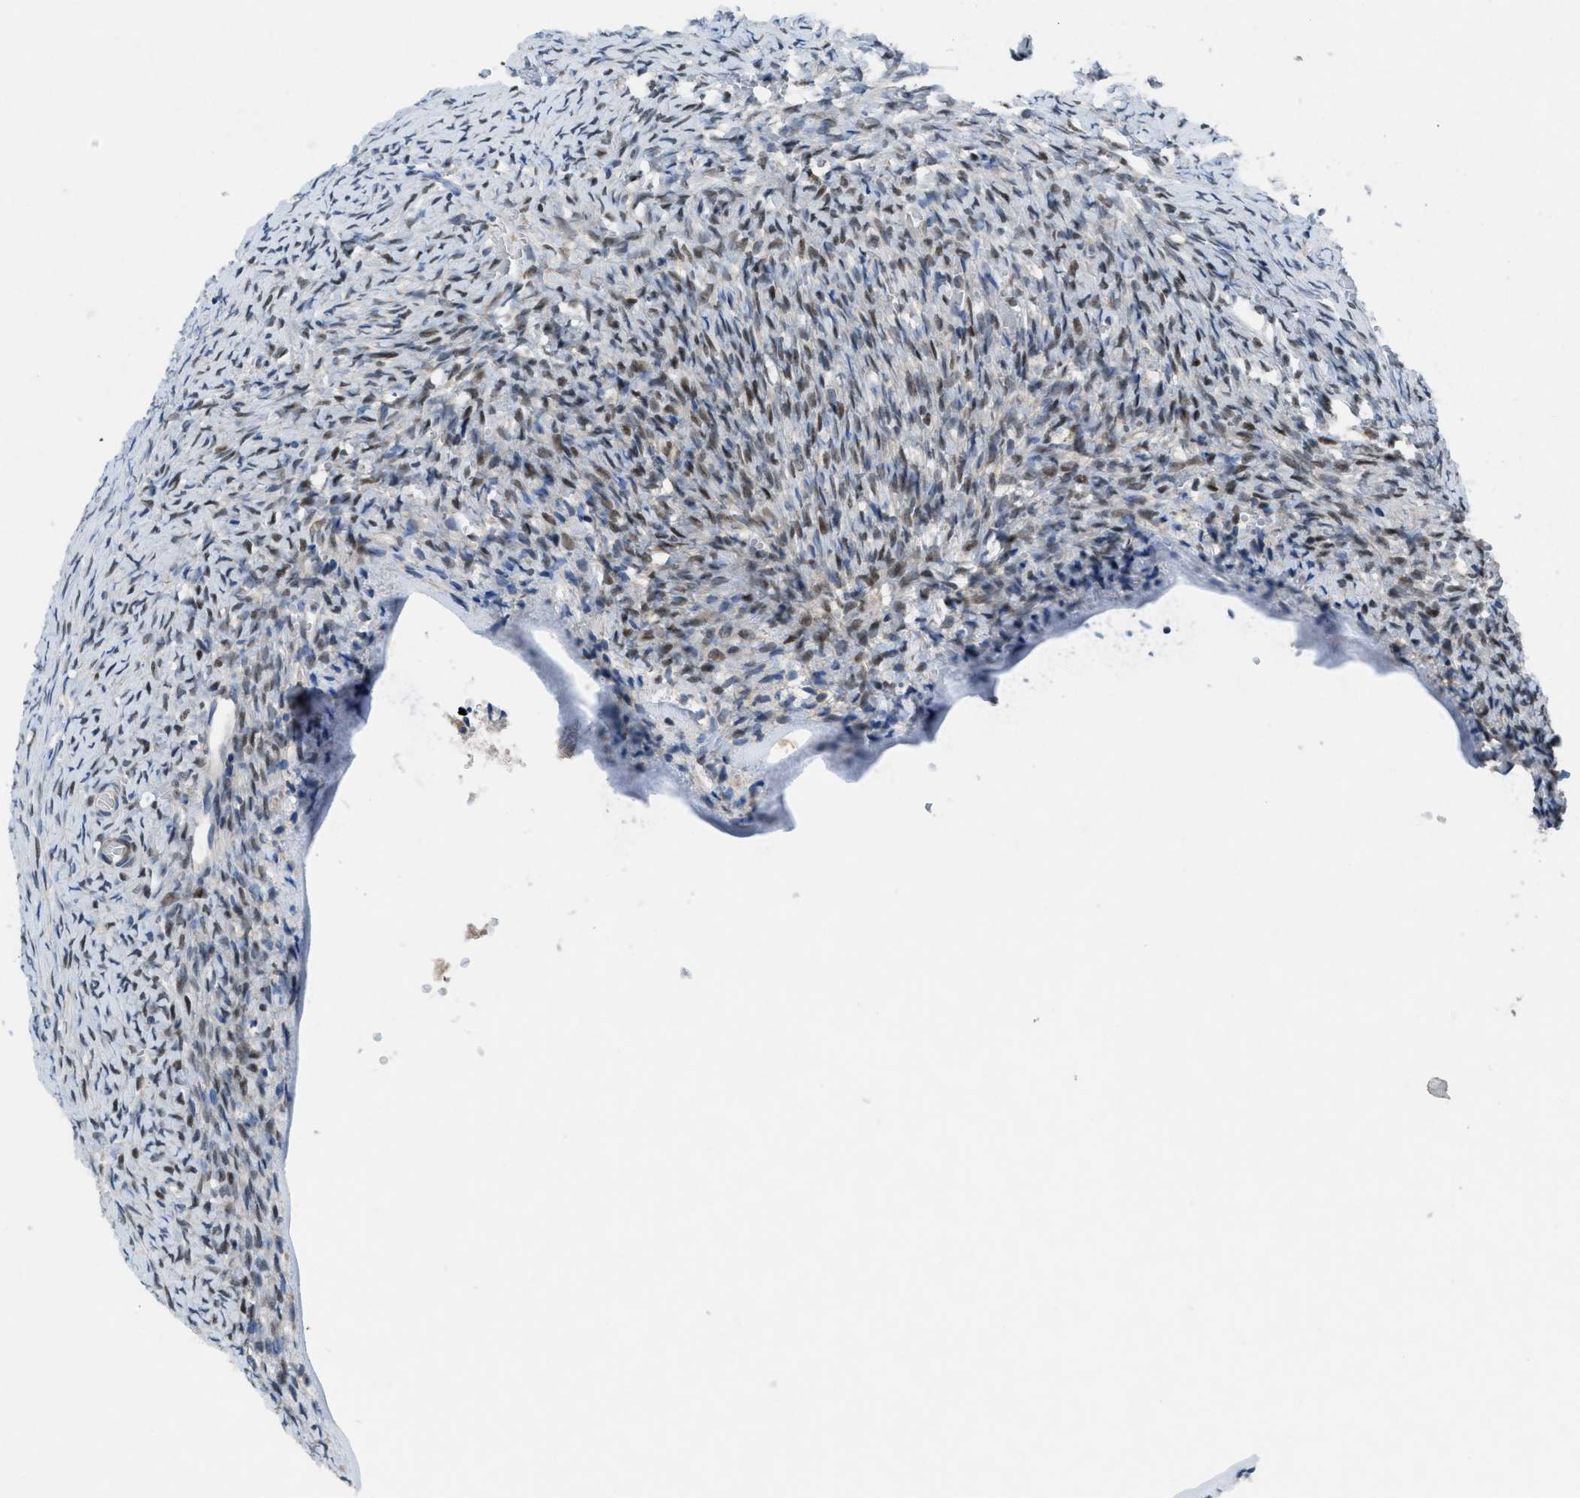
{"staining": {"intensity": "moderate", "quantity": "<25%", "location": "nuclear"}, "tissue": "ovary", "cell_type": "Ovarian stroma cells", "image_type": "normal", "snomed": [{"axis": "morphology", "description": "Normal tissue, NOS"}, {"axis": "topography", "description": "Ovary"}], "caption": "Protein staining reveals moderate nuclear expression in approximately <25% of ovarian stroma cells in benign ovary. (brown staining indicates protein expression, while blue staining denotes nuclei).", "gene": "PGR", "patient": {"sex": "female", "age": 27}}